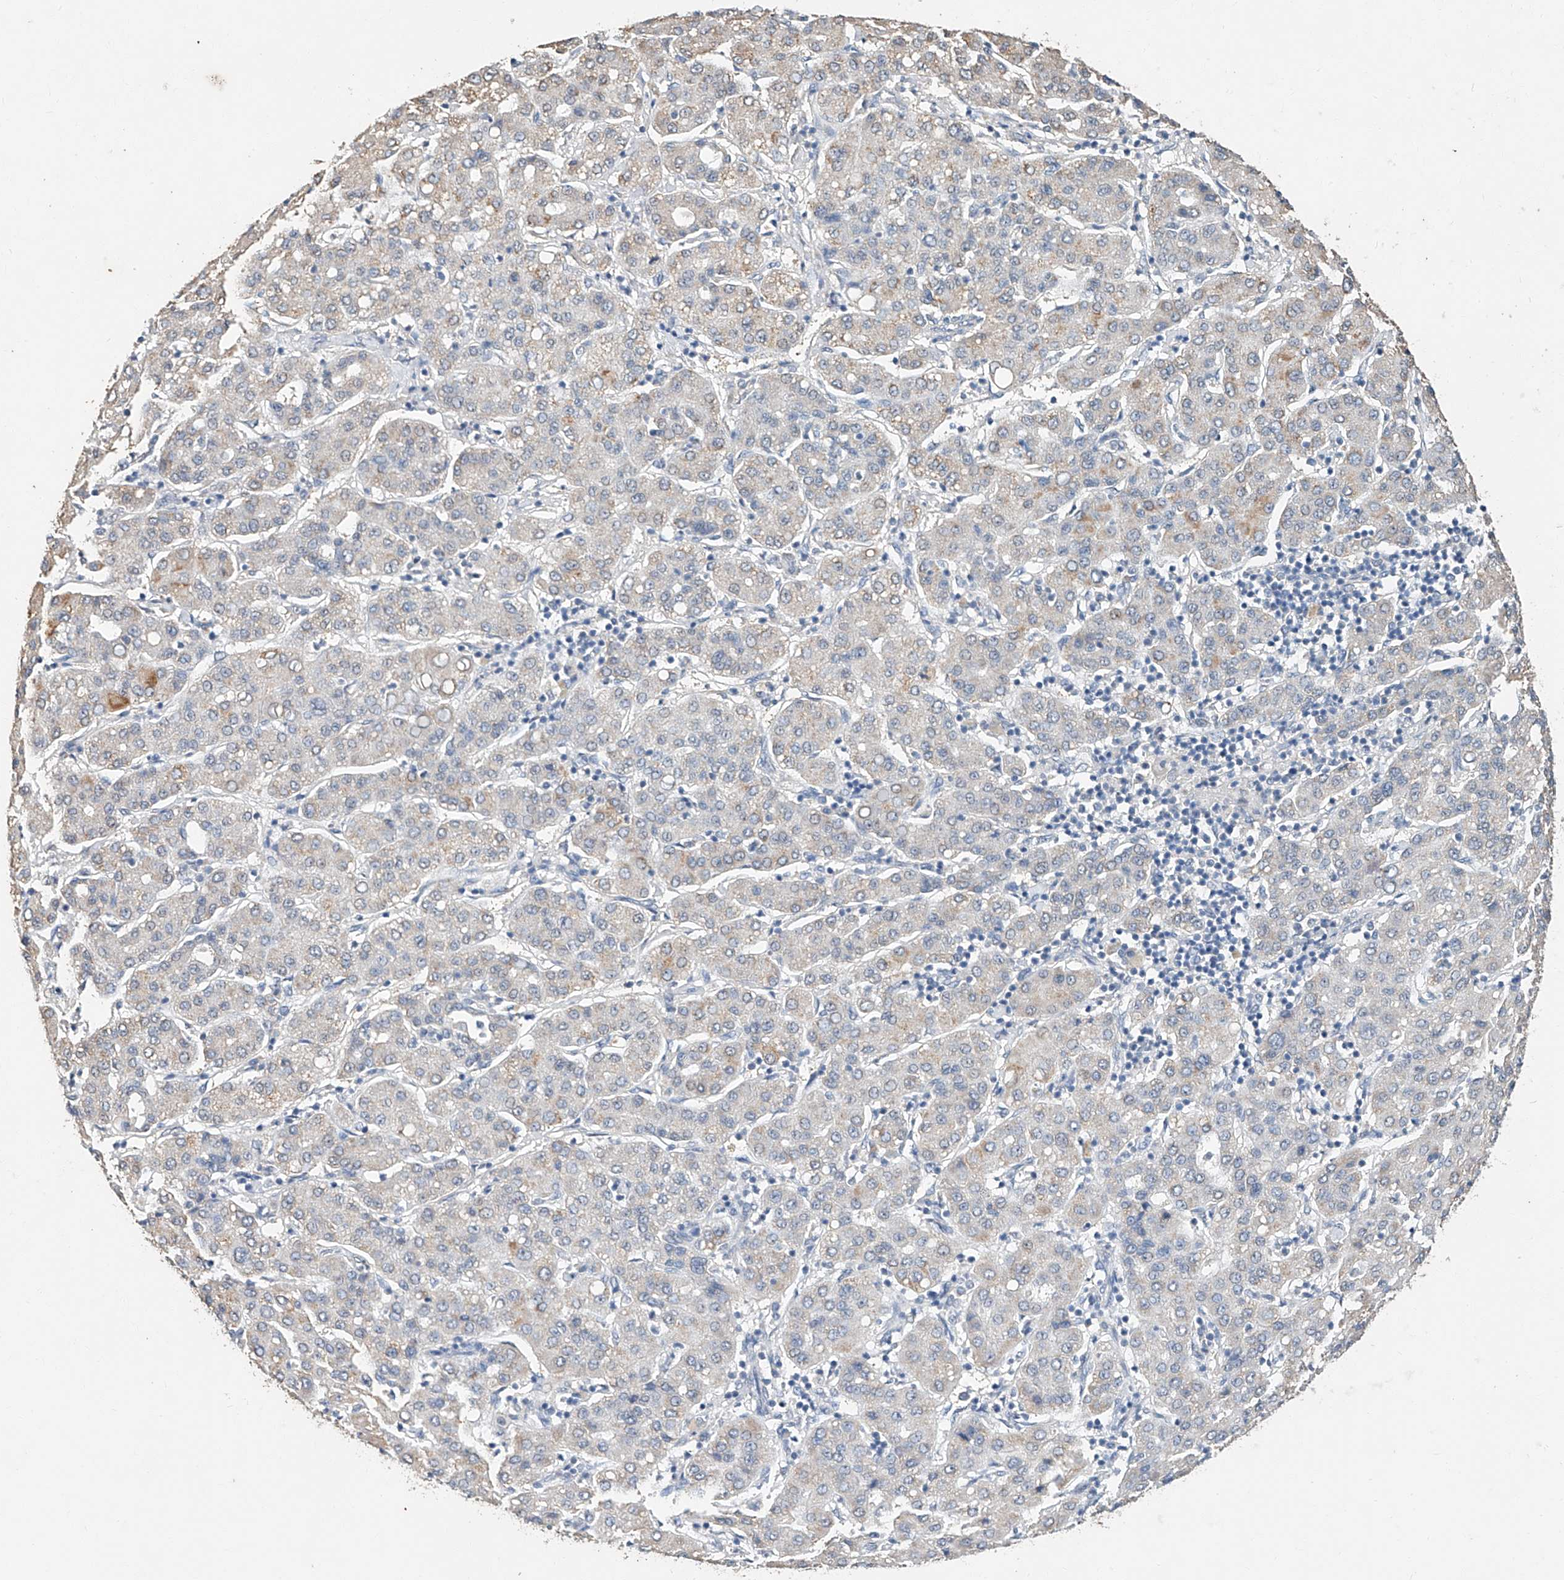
{"staining": {"intensity": "weak", "quantity": "25%-75%", "location": "cytoplasmic/membranous"}, "tissue": "liver cancer", "cell_type": "Tumor cells", "image_type": "cancer", "snomed": [{"axis": "morphology", "description": "Carcinoma, Hepatocellular, NOS"}, {"axis": "topography", "description": "Liver"}], "caption": "Hepatocellular carcinoma (liver) stained with DAB IHC demonstrates low levels of weak cytoplasmic/membranous expression in about 25%-75% of tumor cells.", "gene": "CERS4", "patient": {"sex": "male", "age": 65}}